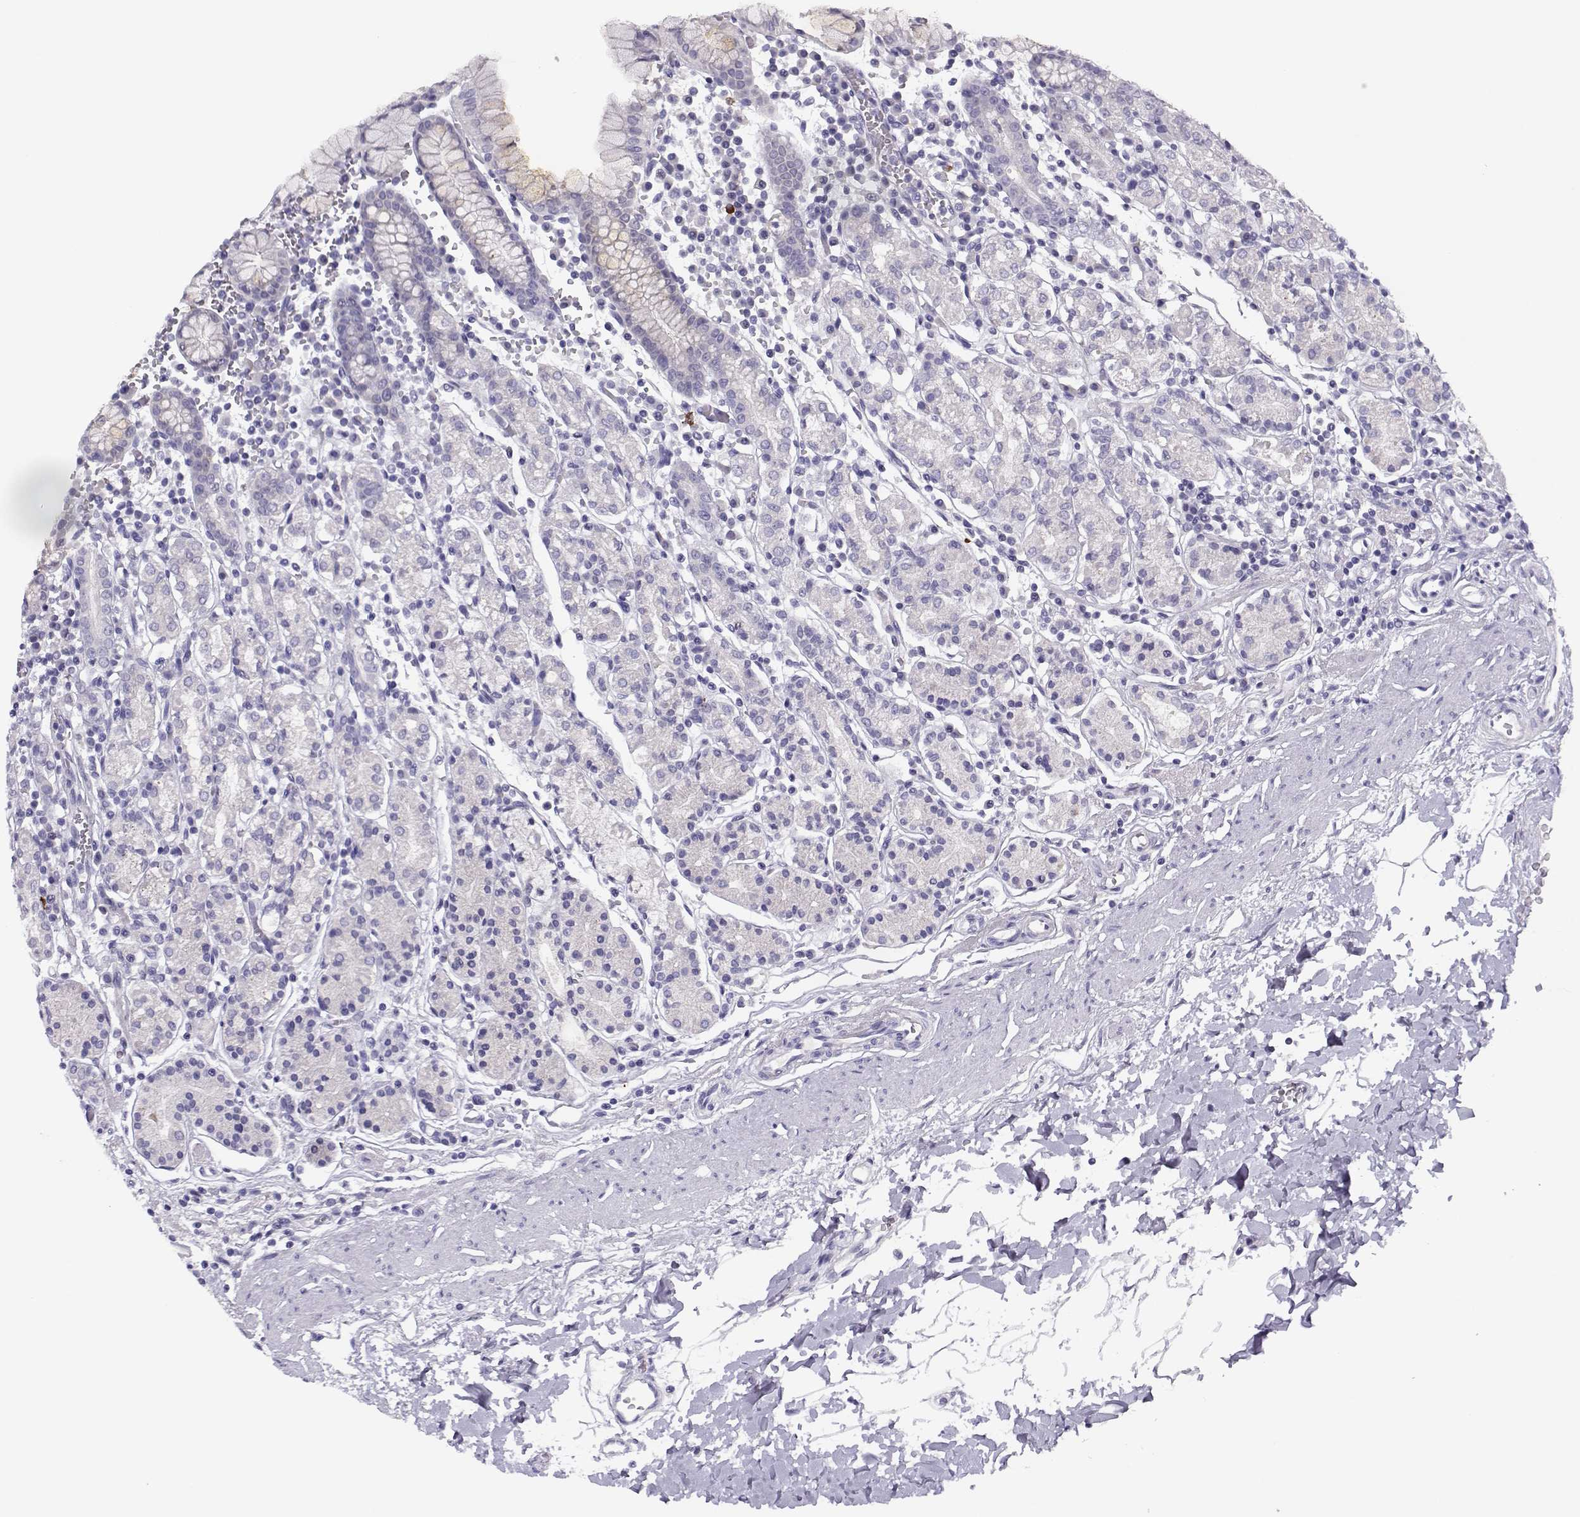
{"staining": {"intensity": "negative", "quantity": "none", "location": "none"}, "tissue": "stomach", "cell_type": "Glandular cells", "image_type": "normal", "snomed": [{"axis": "morphology", "description": "Normal tissue, NOS"}, {"axis": "topography", "description": "Stomach, upper"}, {"axis": "topography", "description": "Stomach"}], "caption": "Immunohistochemistry image of normal stomach stained for a protein (brown), which displays no staining in glandular cells.", "gene": "CFAP77", "patient": {"sex": "male", "age": 62}}